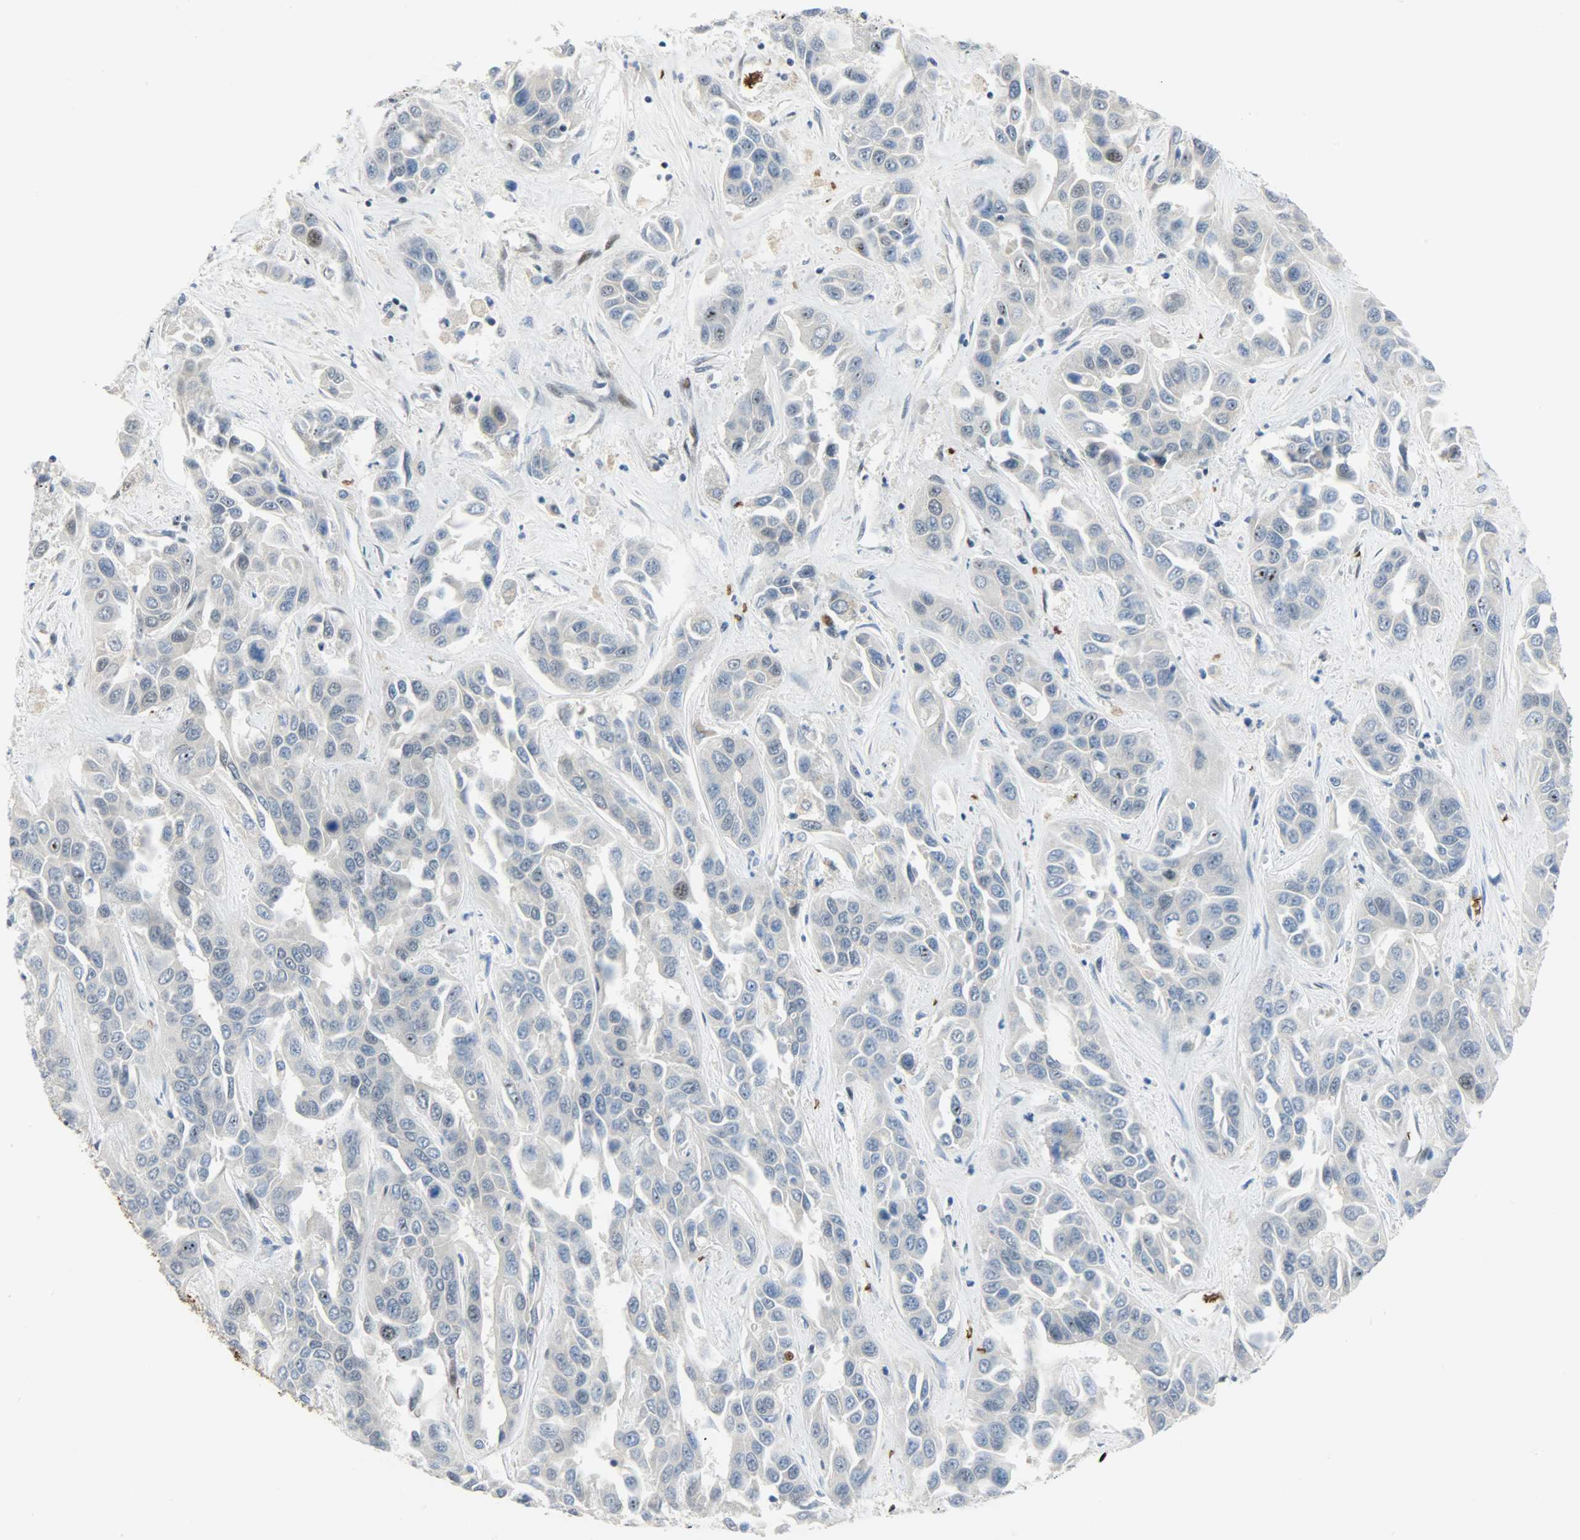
{"staining": {"intensity": "moderate", "quantity": "<25%", "location": "nuclear"}, "tissue": "liver cancer", "cell_type": "Tumor cells", "image_type": "cancer", "snomed": [{"axis": "morphology", "description": "Cholangiocarcinoma"}, {"axis": "topography", "description": "Liver"}], "caption": "Tumor cells reveal low levels of moderate nuclear expression in approximately <25% of cells in liver cancer.", "gene": "SNAI1", "patient": {"sex": "female", "age": 52}}